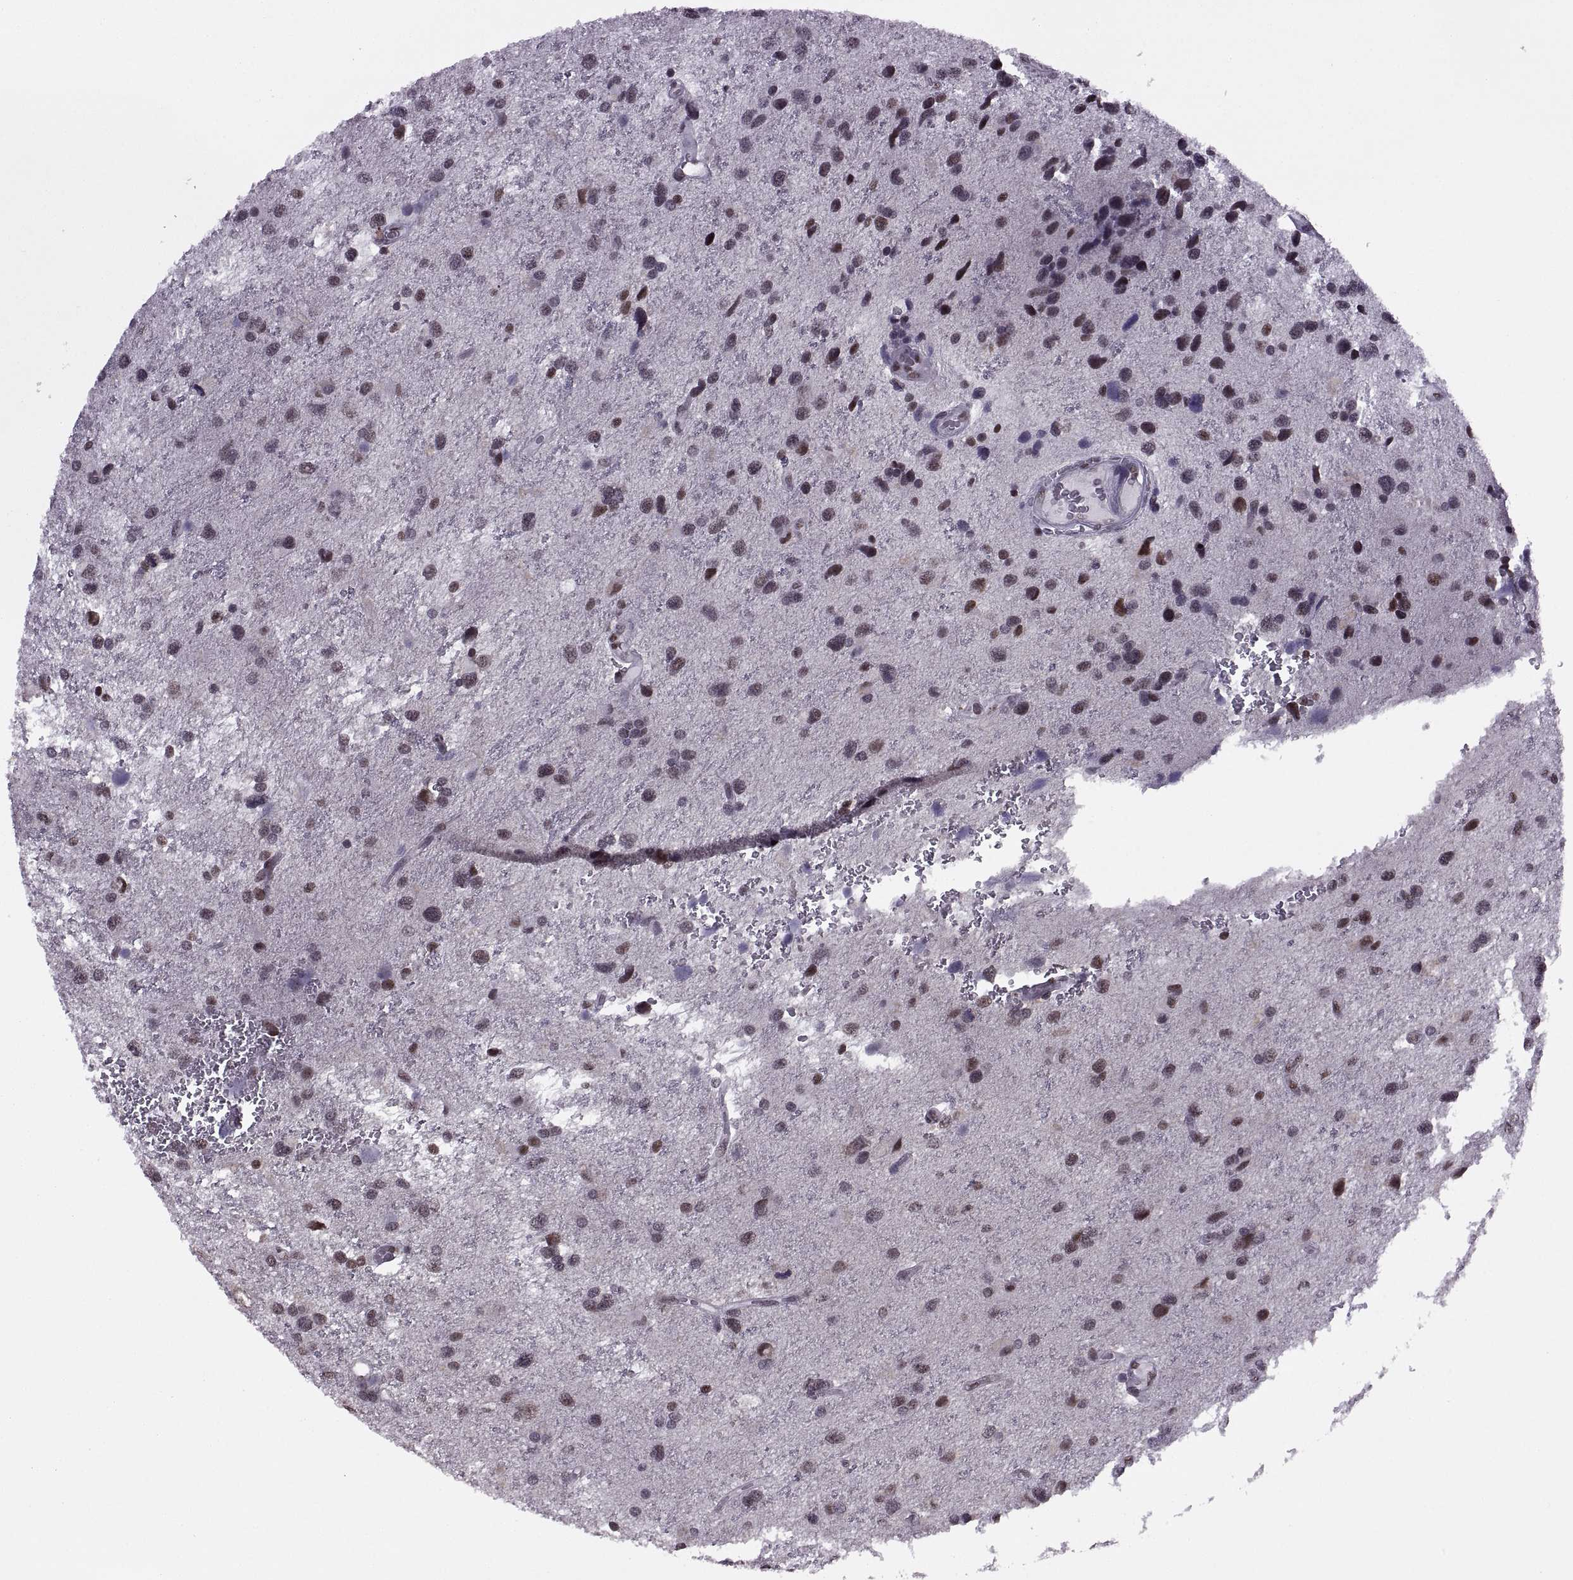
{"staining": {"intensity": "negative", "quantity": "none", "location": "none"}, "tissue": "glioma", "cell_type": "Tumor cells", "image_type": "cancer", "snomed": [{"axis": "morphology", "description": "Glioma, malignant, NOS"}, {"axis": "morphology", "description": "Glioma, malignant, High grade"}, {"axis": "topography", "description": "Brain"}], "caption": "Glioma was stained to show a protein in brown. There is no significant expression in tumor cells.", "gene": "INTS3", "patient": {"sex": "female", "age": 71}}